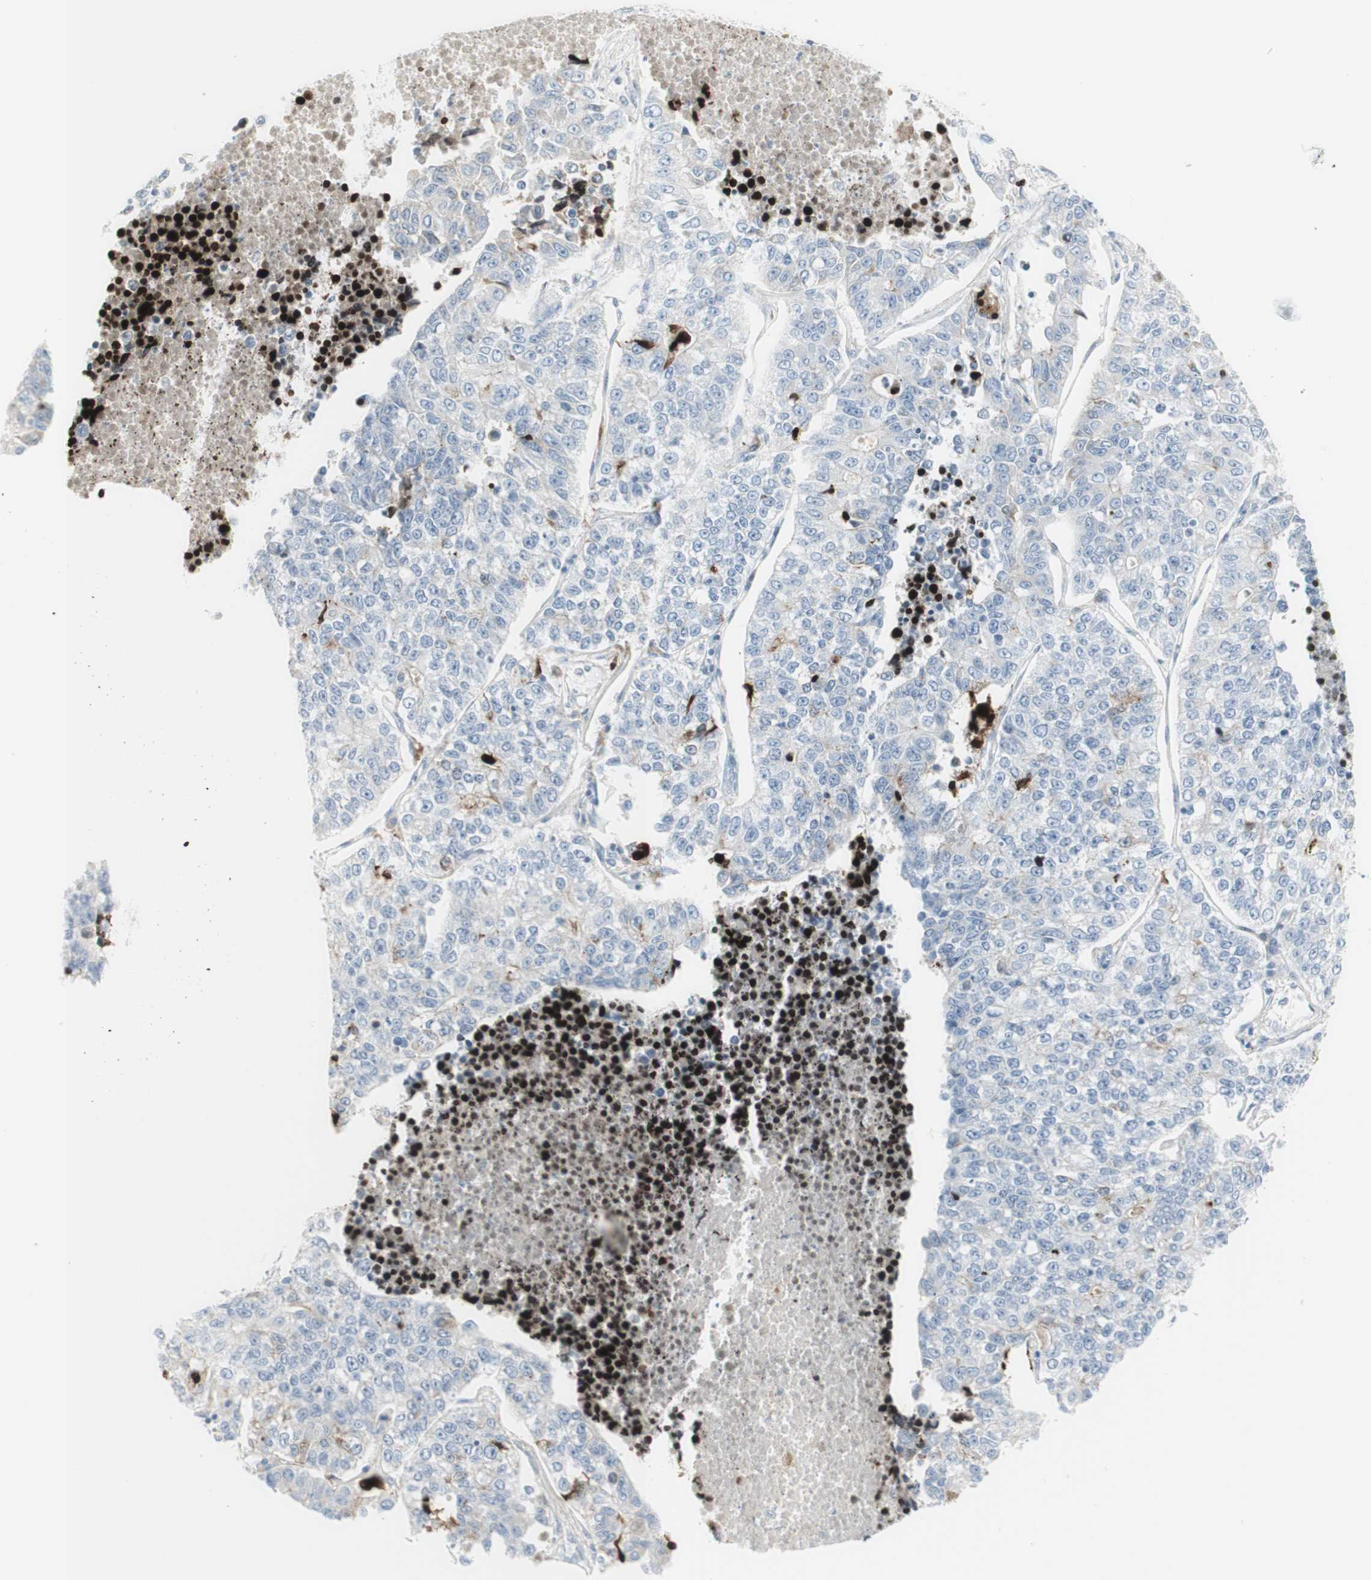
{"staining": {"intensity": "weak", "quantity": "<25%", "location": "cytoplasmic/membranous"}, "tissue": "lung cancer", "cell_type": "Tumor cells", "image_type": "cancer", "snomed": [{"axis": "morphology", "description": "Adenocarcinoma, NOS"}, {"axis": "topography", "description": "Lung"}], "caption": "Human lung adenocarcinoma stained for a protein using immunohistochemistry (IHC) shows no staining in tumor cells.", "gene": "MDK", "patient": {"sex": "male", "age": 49}}